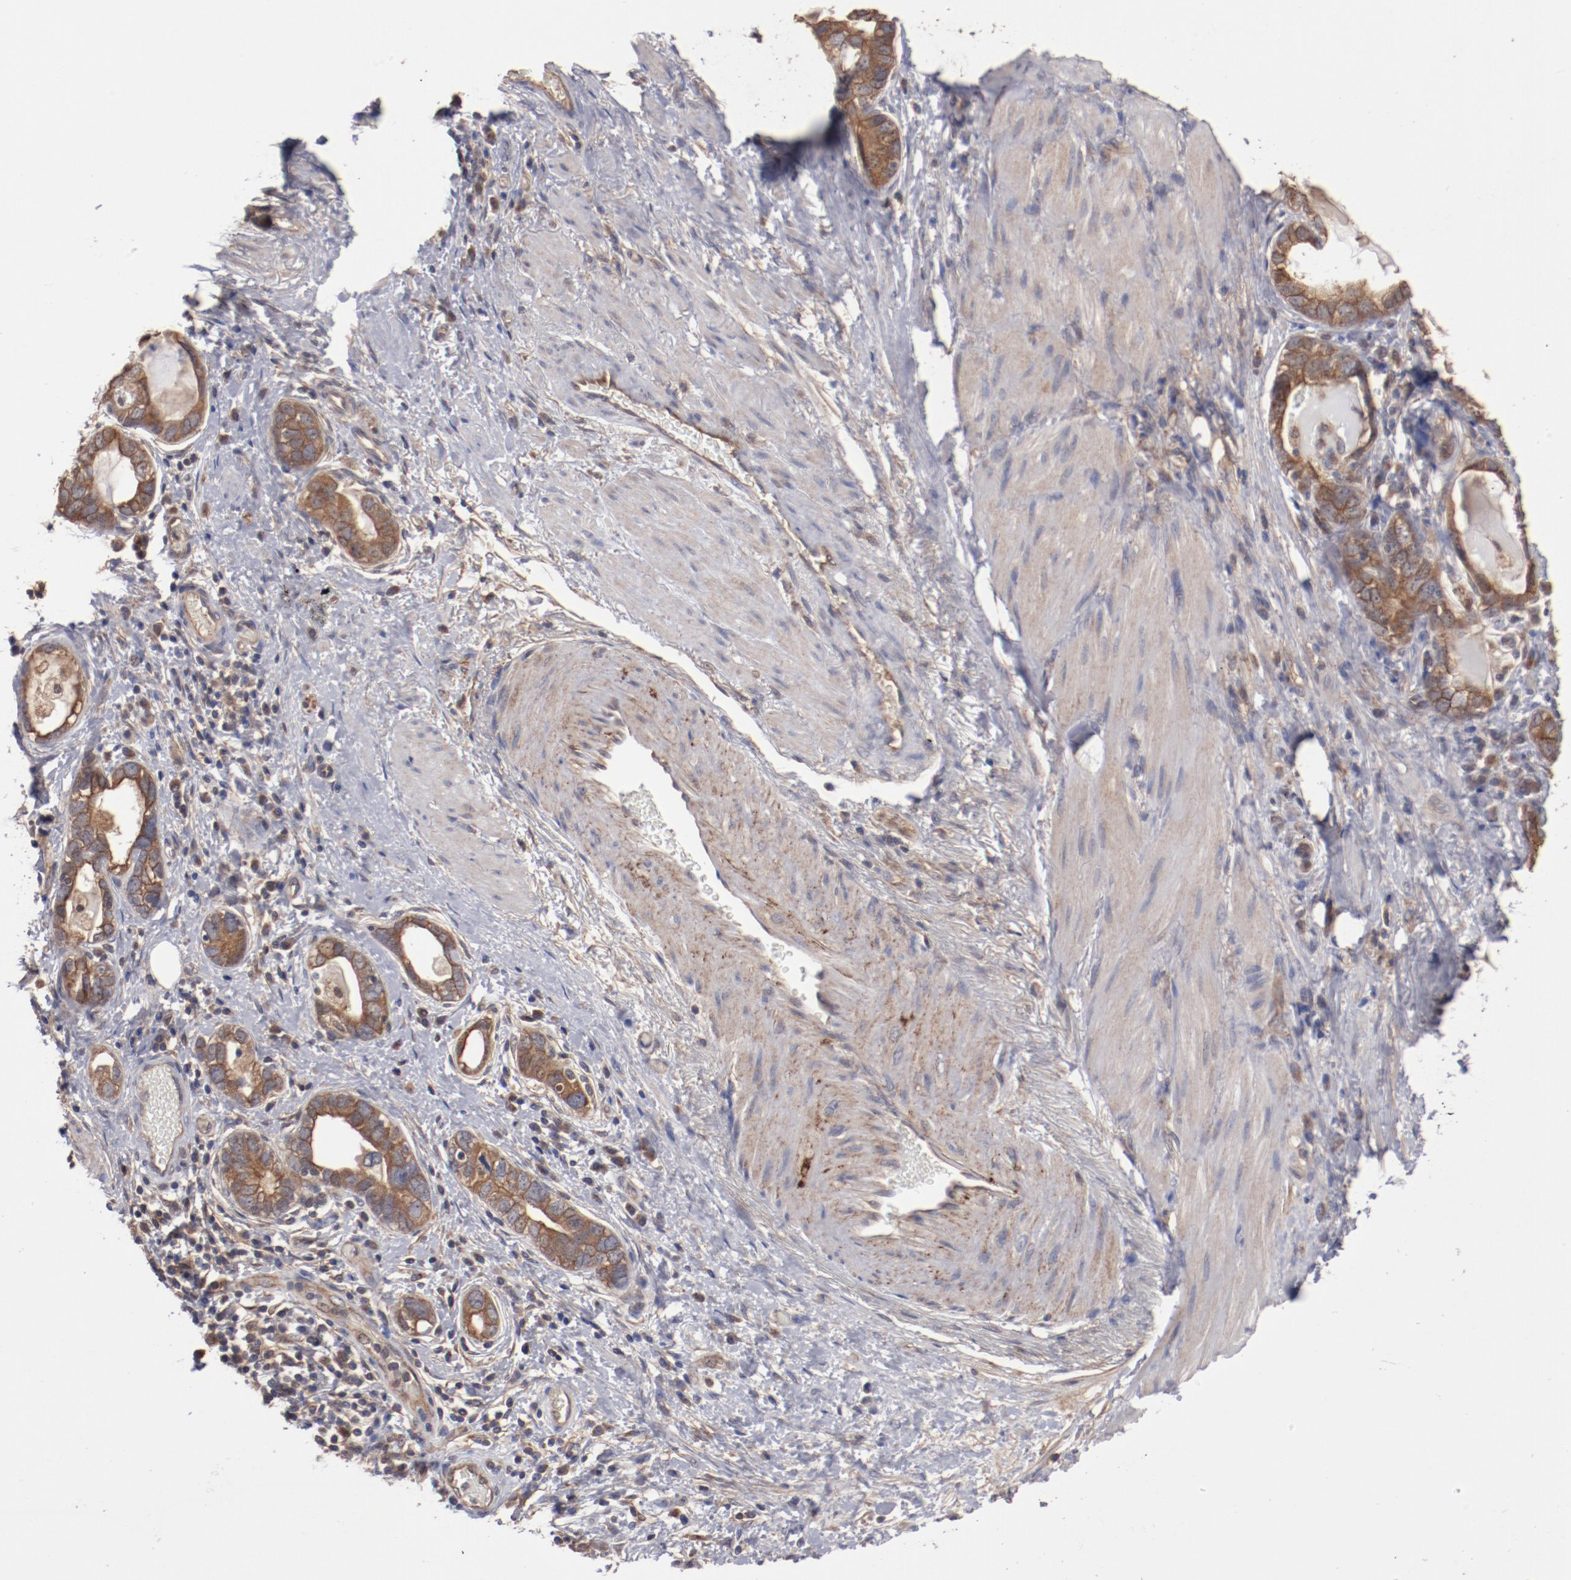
{"staining": {"intensity": "moderate", "quantity": ">75%", "location": "cytoplasmic/membranous"}, "tissue": "stomach cancer", "cell_type": "Tumor cells", "image_type": "cancer", "snomed": [{"axis": "morphology", "description": "Adenocarcinoma, NOS"}, {"axis": "topography", "description": "Stomach, lower"}], "caption": "The image exhibits staining of stomach adenocarcinoma, revealing moderate cytoplasmic/membranous protein expression (brown color) within tumor cells.", "gene": "DNAAF2", "patient": {"sex": "female", "age": 93}}